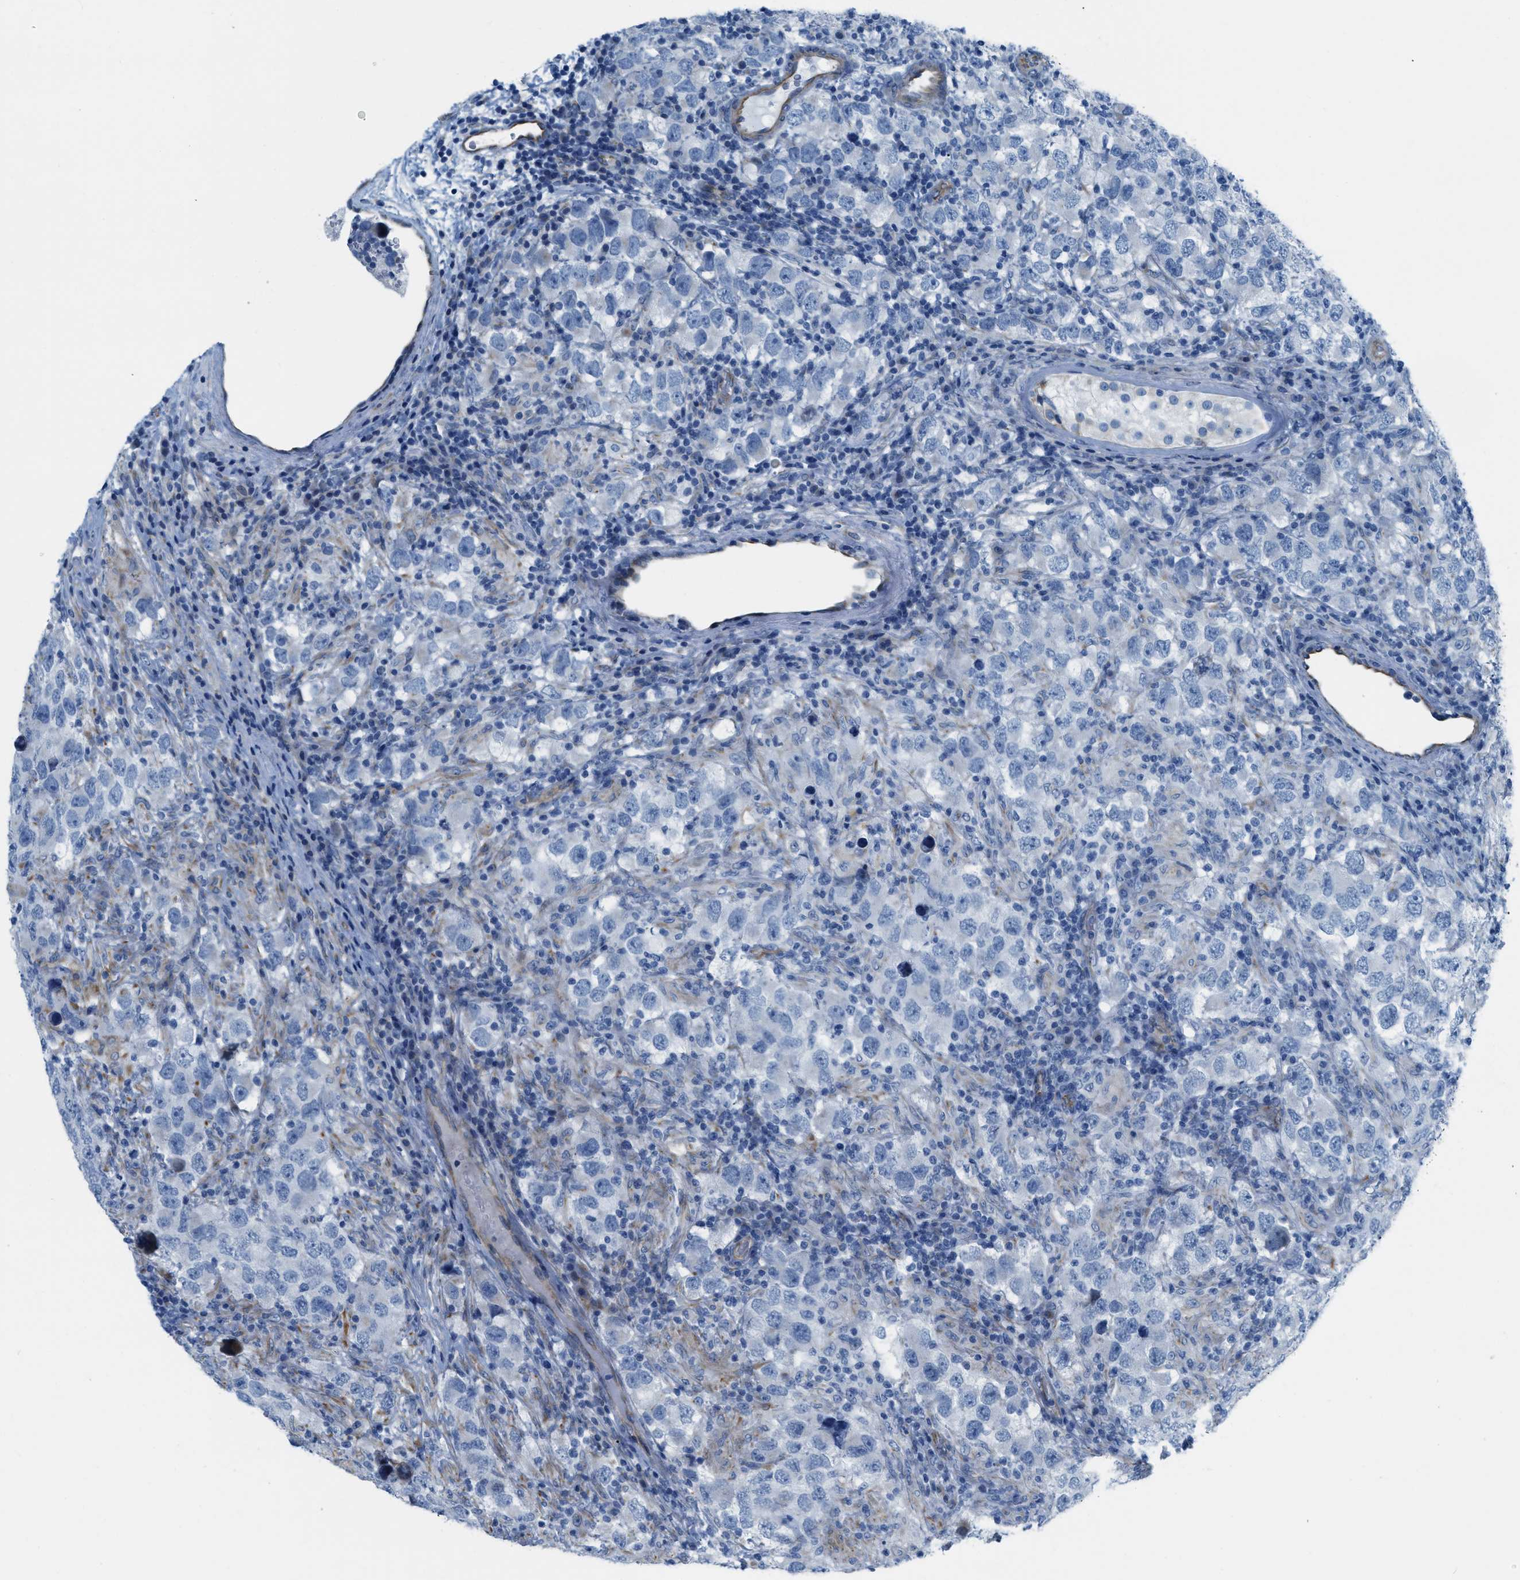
{"staining": {"intensity": "negative", "quantity": "none", "location": "none"}, "tissue": "testis cancer", "cell_type": "Tumor cells", "image_type": "cancer", "snomed": [{"axis": "morphology", "description": "Carcinoma, Embryonal, NOS"}, {"axis": "topography", "description": "Testis"}], "caption": "An IHC photomicrograph of testis cancer is shown. There is no staining in tumor cells of testis cancer.", "gene": "SLC12A1", "patient": {"sex": "male", "age": 21}}